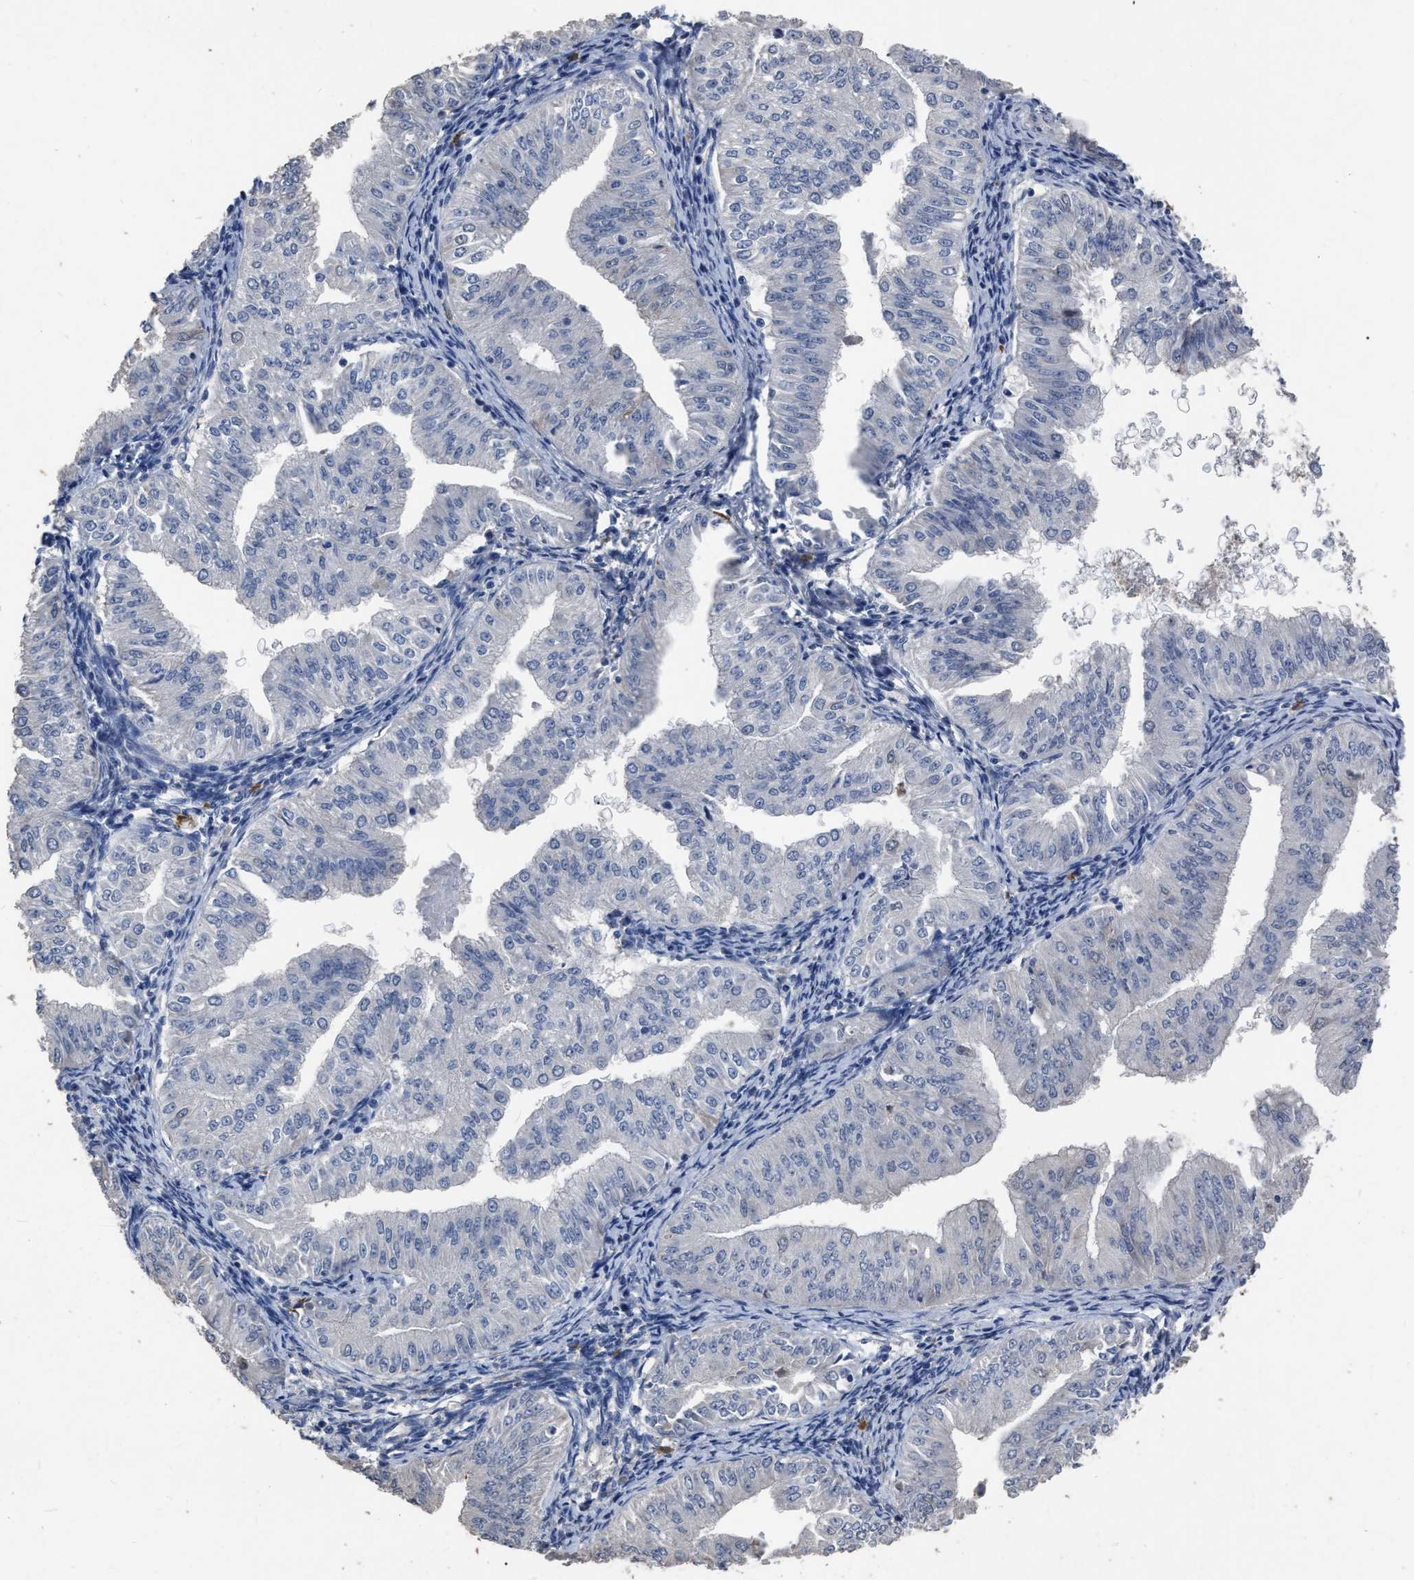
{"staining": {"intensity": "negative", "quantity": "none", "location": "none"}, "tissue": "endometrial cancer", "cell_type": "Tumor cells", "image_type": "cancer", "snomed": [{"axis": "morphology", "description": "Normal tissue, NOS"}, {"axis": "morphology", "description": "Adenocarcinoma, NOS"}, {"axis": "topography", "description": "Endometrium"}], "caption": "There is no significant positivity in tumor cells of endometrial cancer (adenocarcinoma).", "gene": "HABP2", "patient": {"sex": "female", "age": 53}}